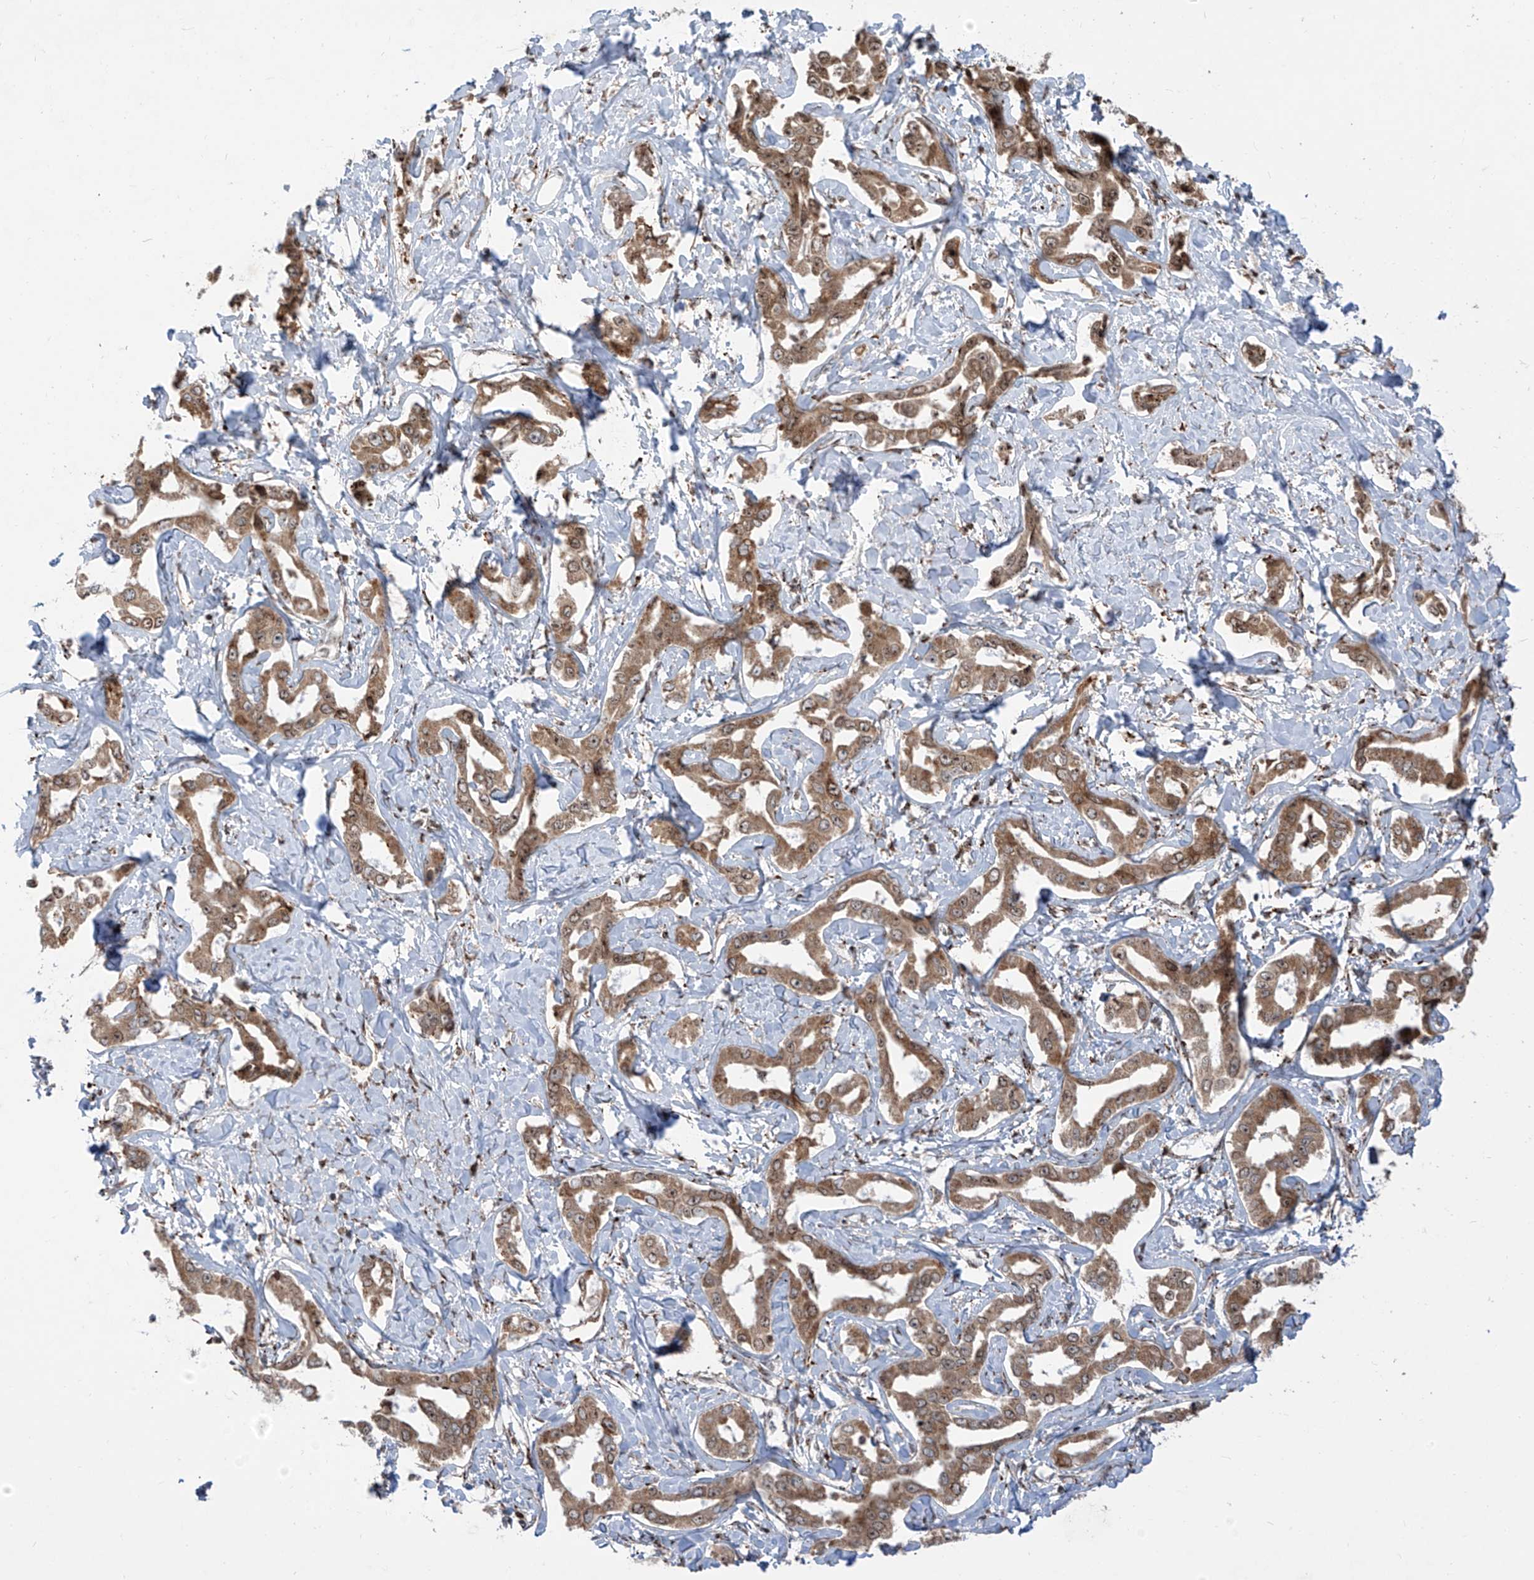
{"staining": {"intensity": "moderate", "quantity": ">75%", "location": "cytoplasmic/membranous"}, "tissue": "liver cancer", "cell_type": "Tumor cells", "image_type": "cancer", "snomed": [{"axis": "morphology", "description": "Cholangiocarcinoma"}, {"axis": "topography", "description": "Liver"}], "caption": "Immunohistochemistry (DAB (3,3'-diaminobenzidine)) staining of cholangiocarcinoma (liver) reveals moderate cytoplasmic/membranous protein staining in about >75% of tumor cells. (DAB (3,3'-diaminobenzidine) IHC with brightfield microscopy, high magnification).", "gene": "ZBTB8A", "patient": {"sex": "male", "age": 59}}